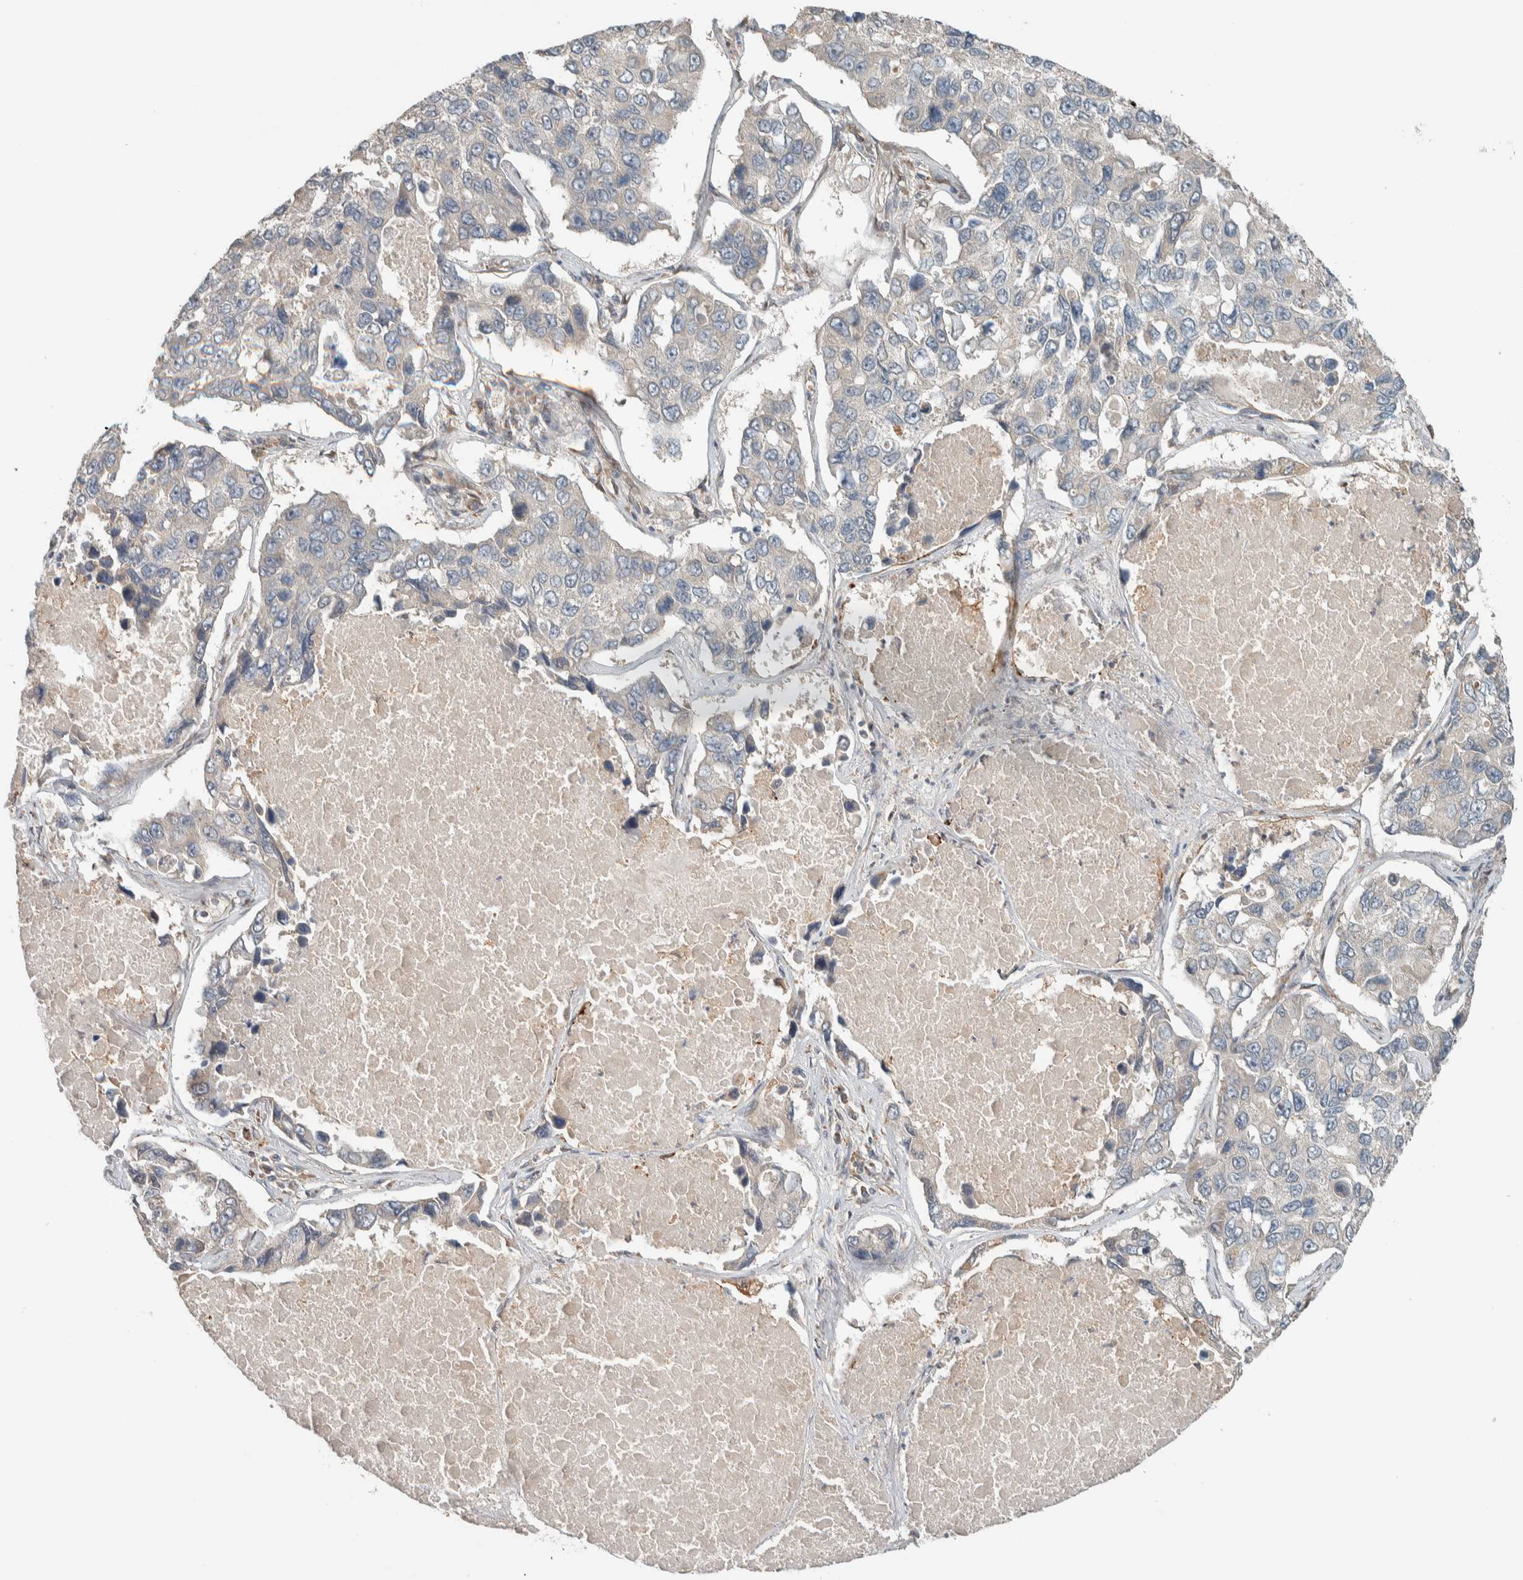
{"staining": {"intensity": "negative", "quantity": "none", "location": "none"}, "tissue": "lung cancer", "cell_type": "Tumor cells", "image_type": "cancer", "snomed": [{"axis": "morphology", "description": "Adenocarcinoma, NOS"}, {"axis": "topography", "description": "Lung"}], "caption": "Image shows no significant protein positivity in tumor cells of lung cancer (adenocarcinoma).", "gene": "NBR1", "patient": {"sex": "male", "age": 64}}